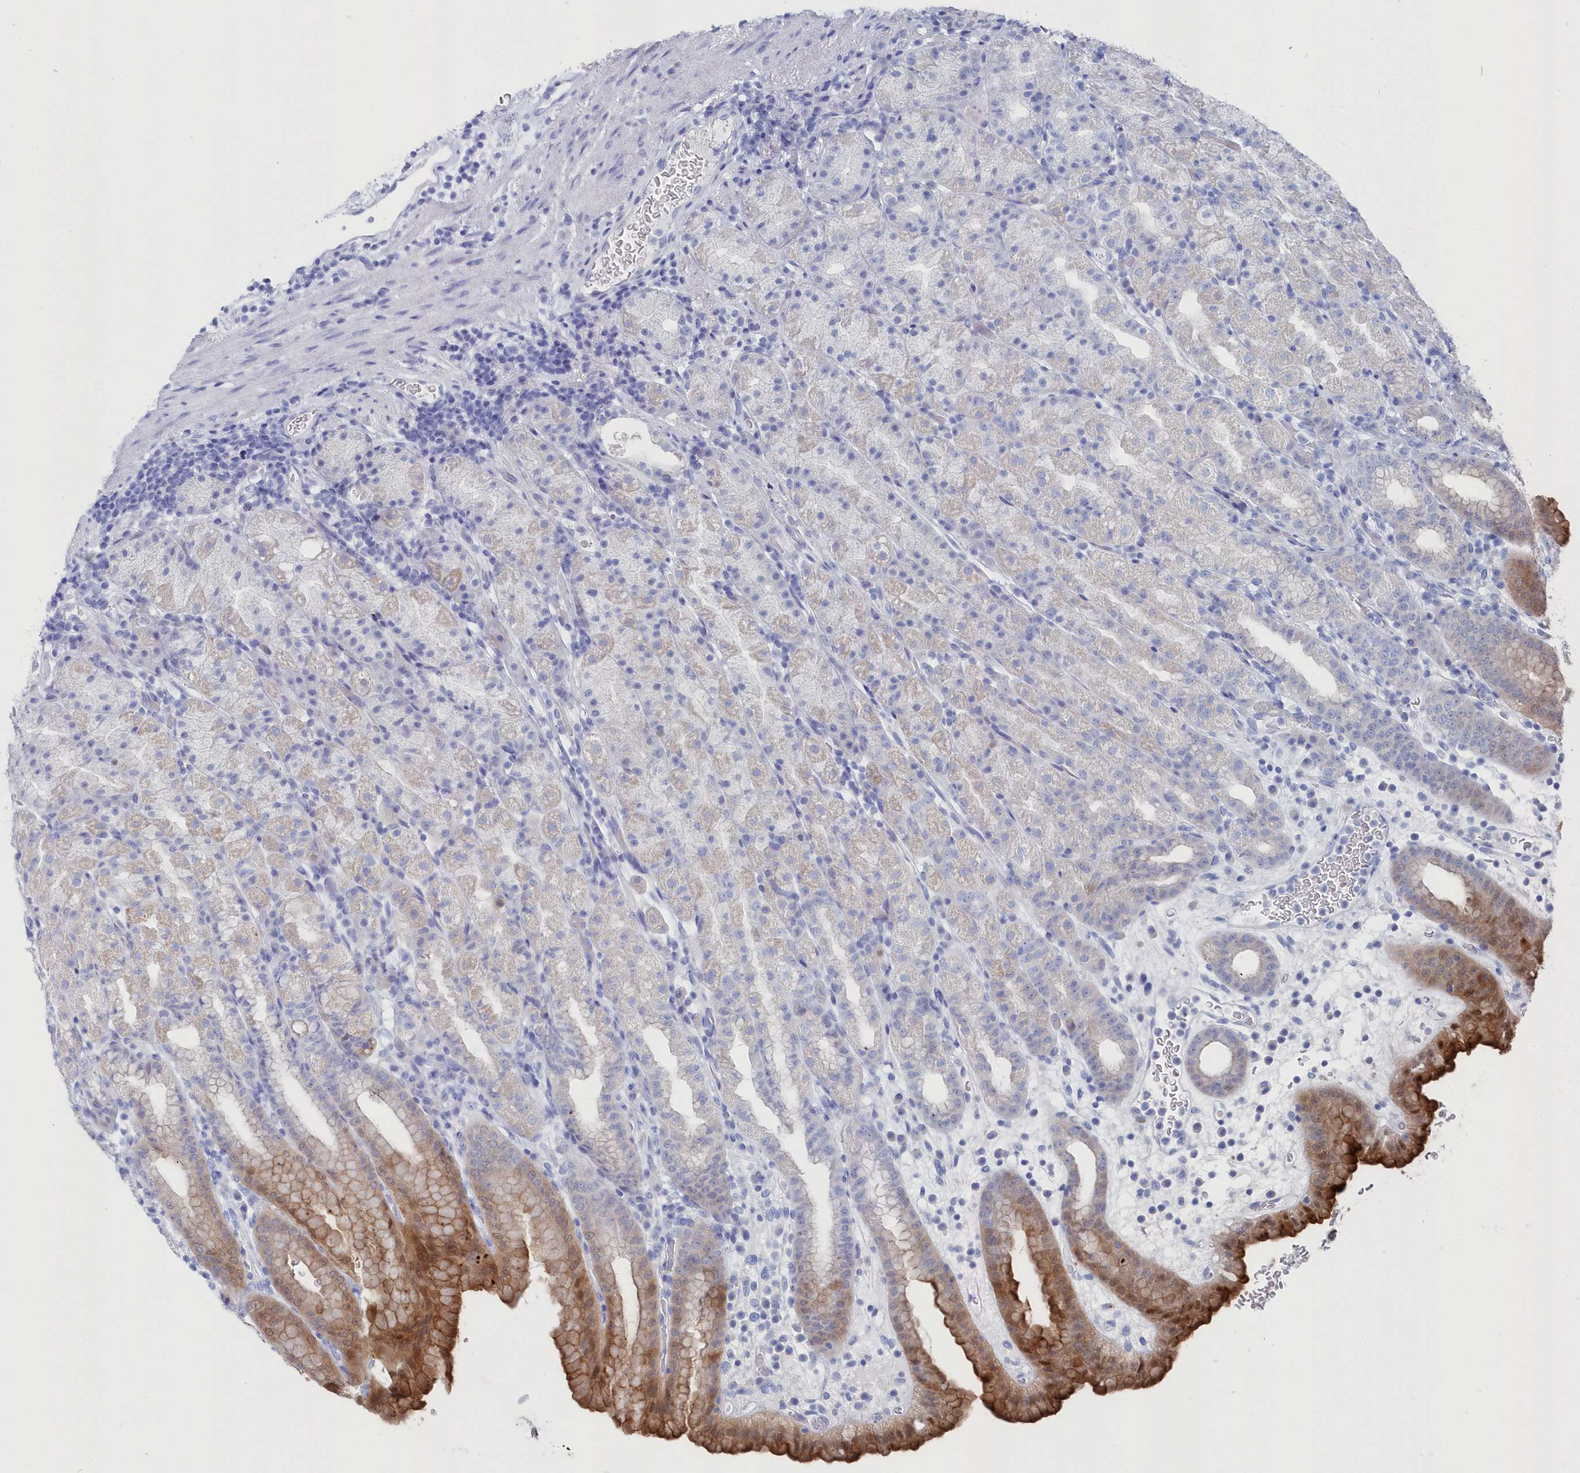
{"staining": {"intensity": "strong", "quantity": "<25%", "location": "cytoplasmic/membranous"}, "tissue": "stomach", "cell_type": "Glandular cells", "image_type": "normal", "snomed": [{"axis": "morphology", "description": "Normal tissue, NOS"}, {"axis": "topography", "description": "Stomach, upper"}], "caption": "A photomicrograph showing strong cytoplasmic/membranous expression in about <25% of glandular cells in normal stomach, as visualized by brown immunohistochemical staining.", "gene": "CSNK1G2", "patient": {"sex": "male", "age": 68}}